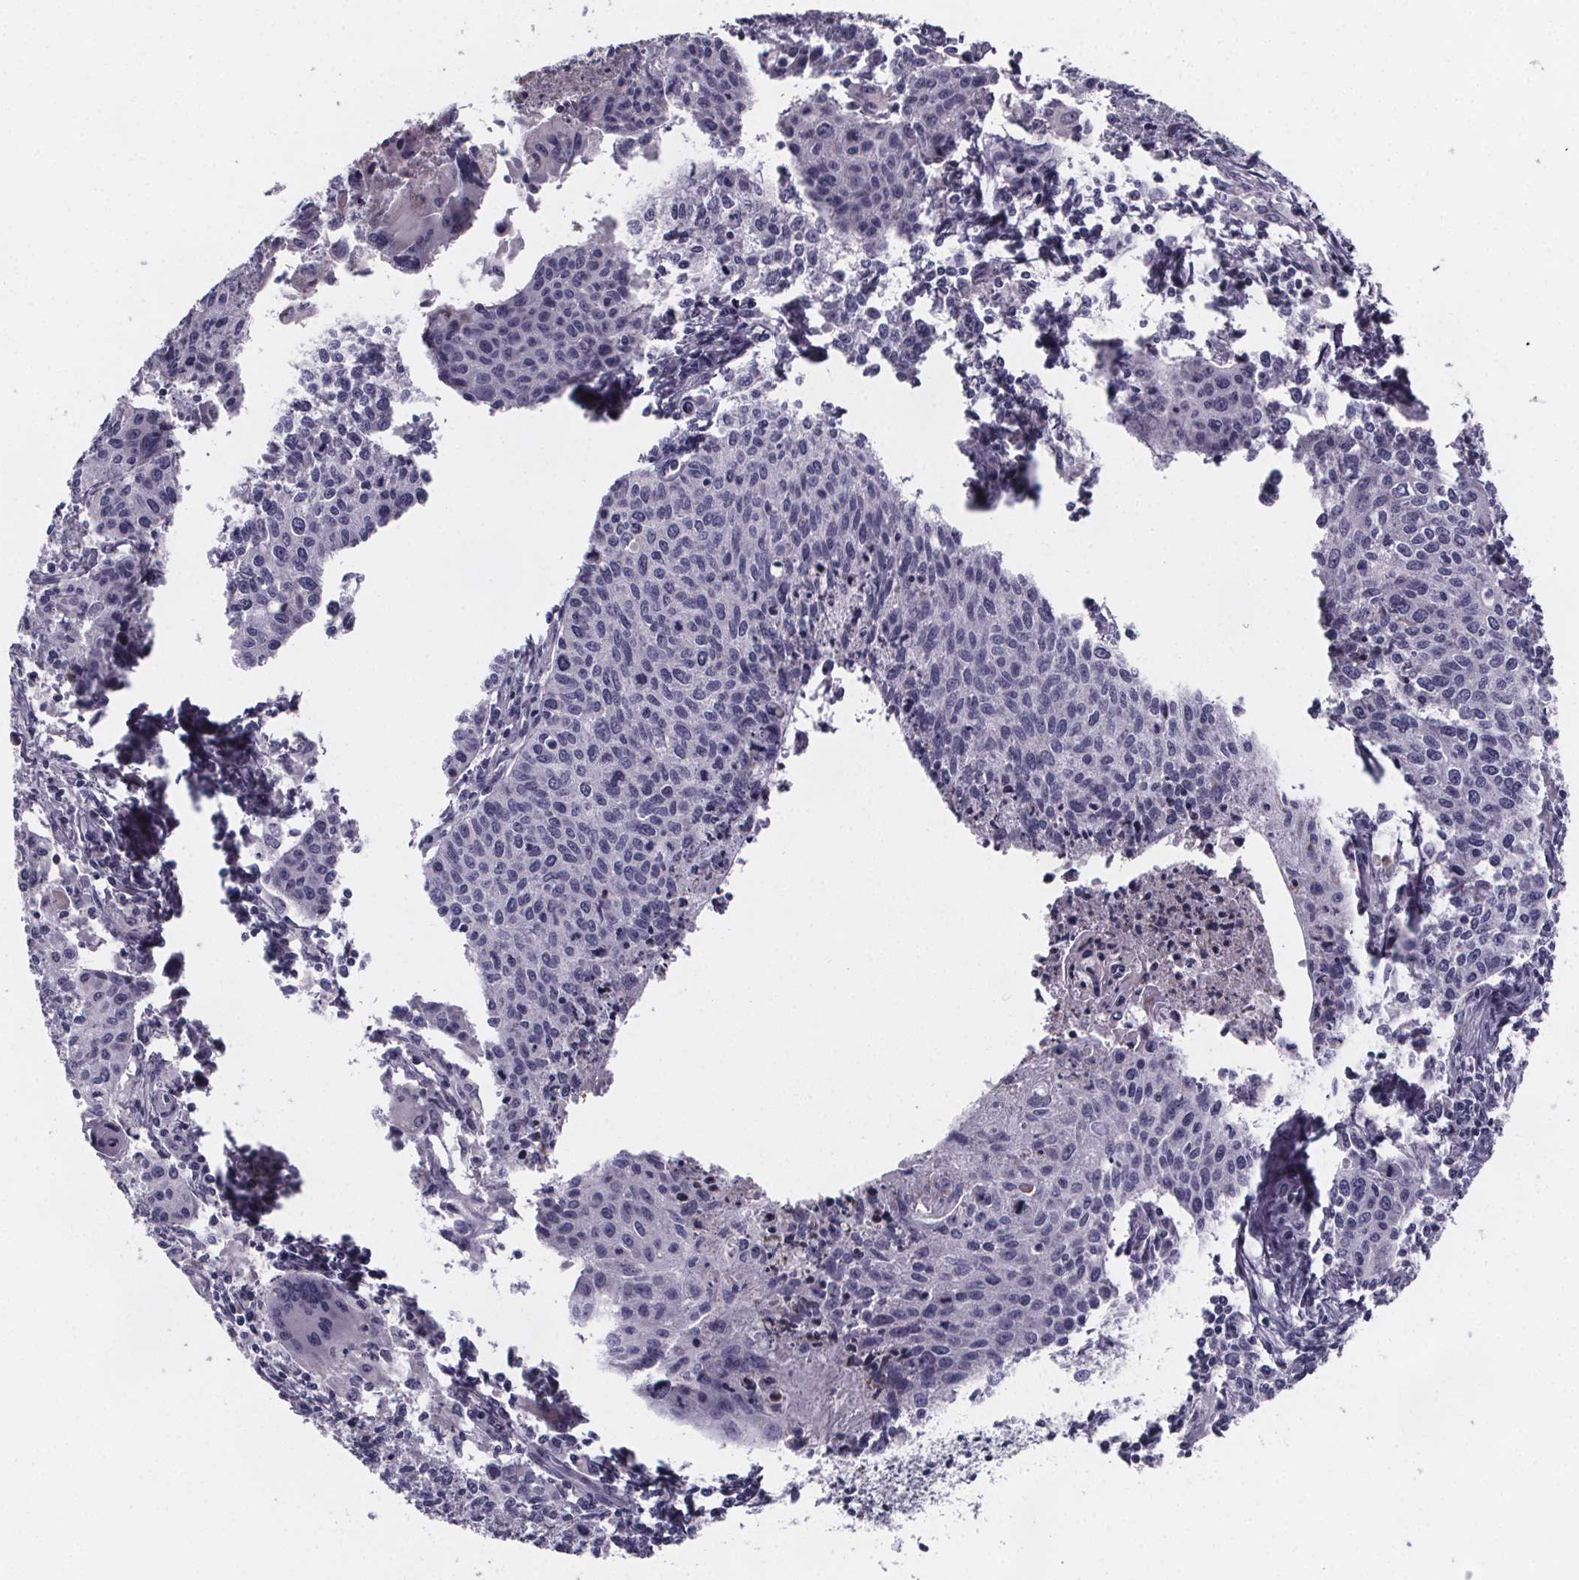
{"staining": {"intensity": "negative", "quantity": "none", "location": "none"}, "tissue": "cervical cancer", "cell_type": "Tumor cells", "image_type": "cancer", "snomed": [{"axis": "morphology", "description": "Squamous cell carcinoma, NOS"}, {"axis": "topography", "description": "Cervix"}], "caption": "Immunohistochemical staining of cervical cancer reveals no significant staining in tumor cells.", "gene": "PAH", "patient": {"sex": "female", "age": 38}}